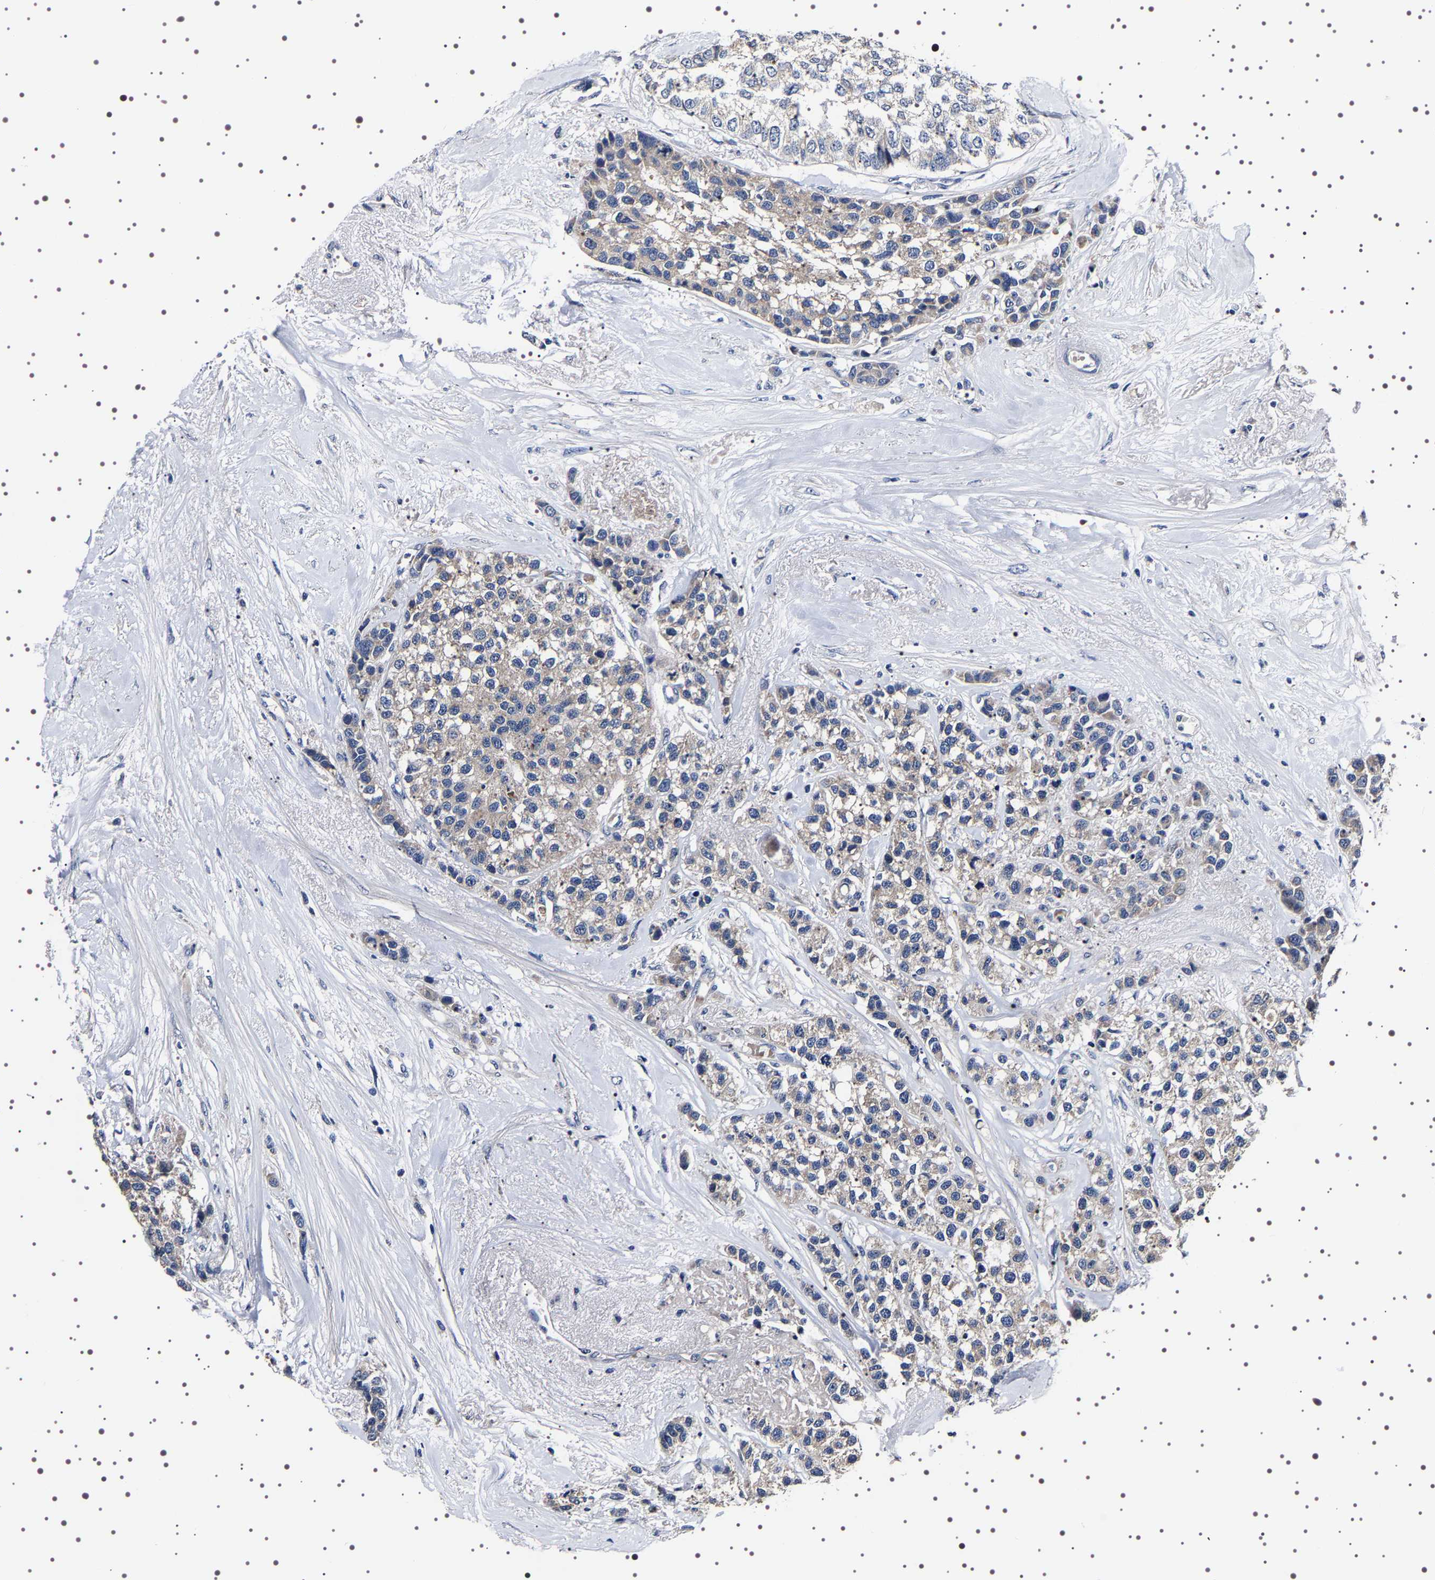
{"staining": {"intensity": "weak", "quantity": "25%-75%", "location": "cytoplasmic/membranous"}, "tissue": "breast cancer", "cell_type": "Tumor cells", "image_type": "cancer", "snomed": [{"axis": "morphology", "description": "Duct carcinoma"}, {"axis": "topography", "description": "Breast"}], "caption": "Weak cytoplasmic/membranous protein staining is present in approximately 25%-75% of tumor cells in breast cancer.", "gene": "TARBP1", "patient": {"sex": "female", "age": 51}}